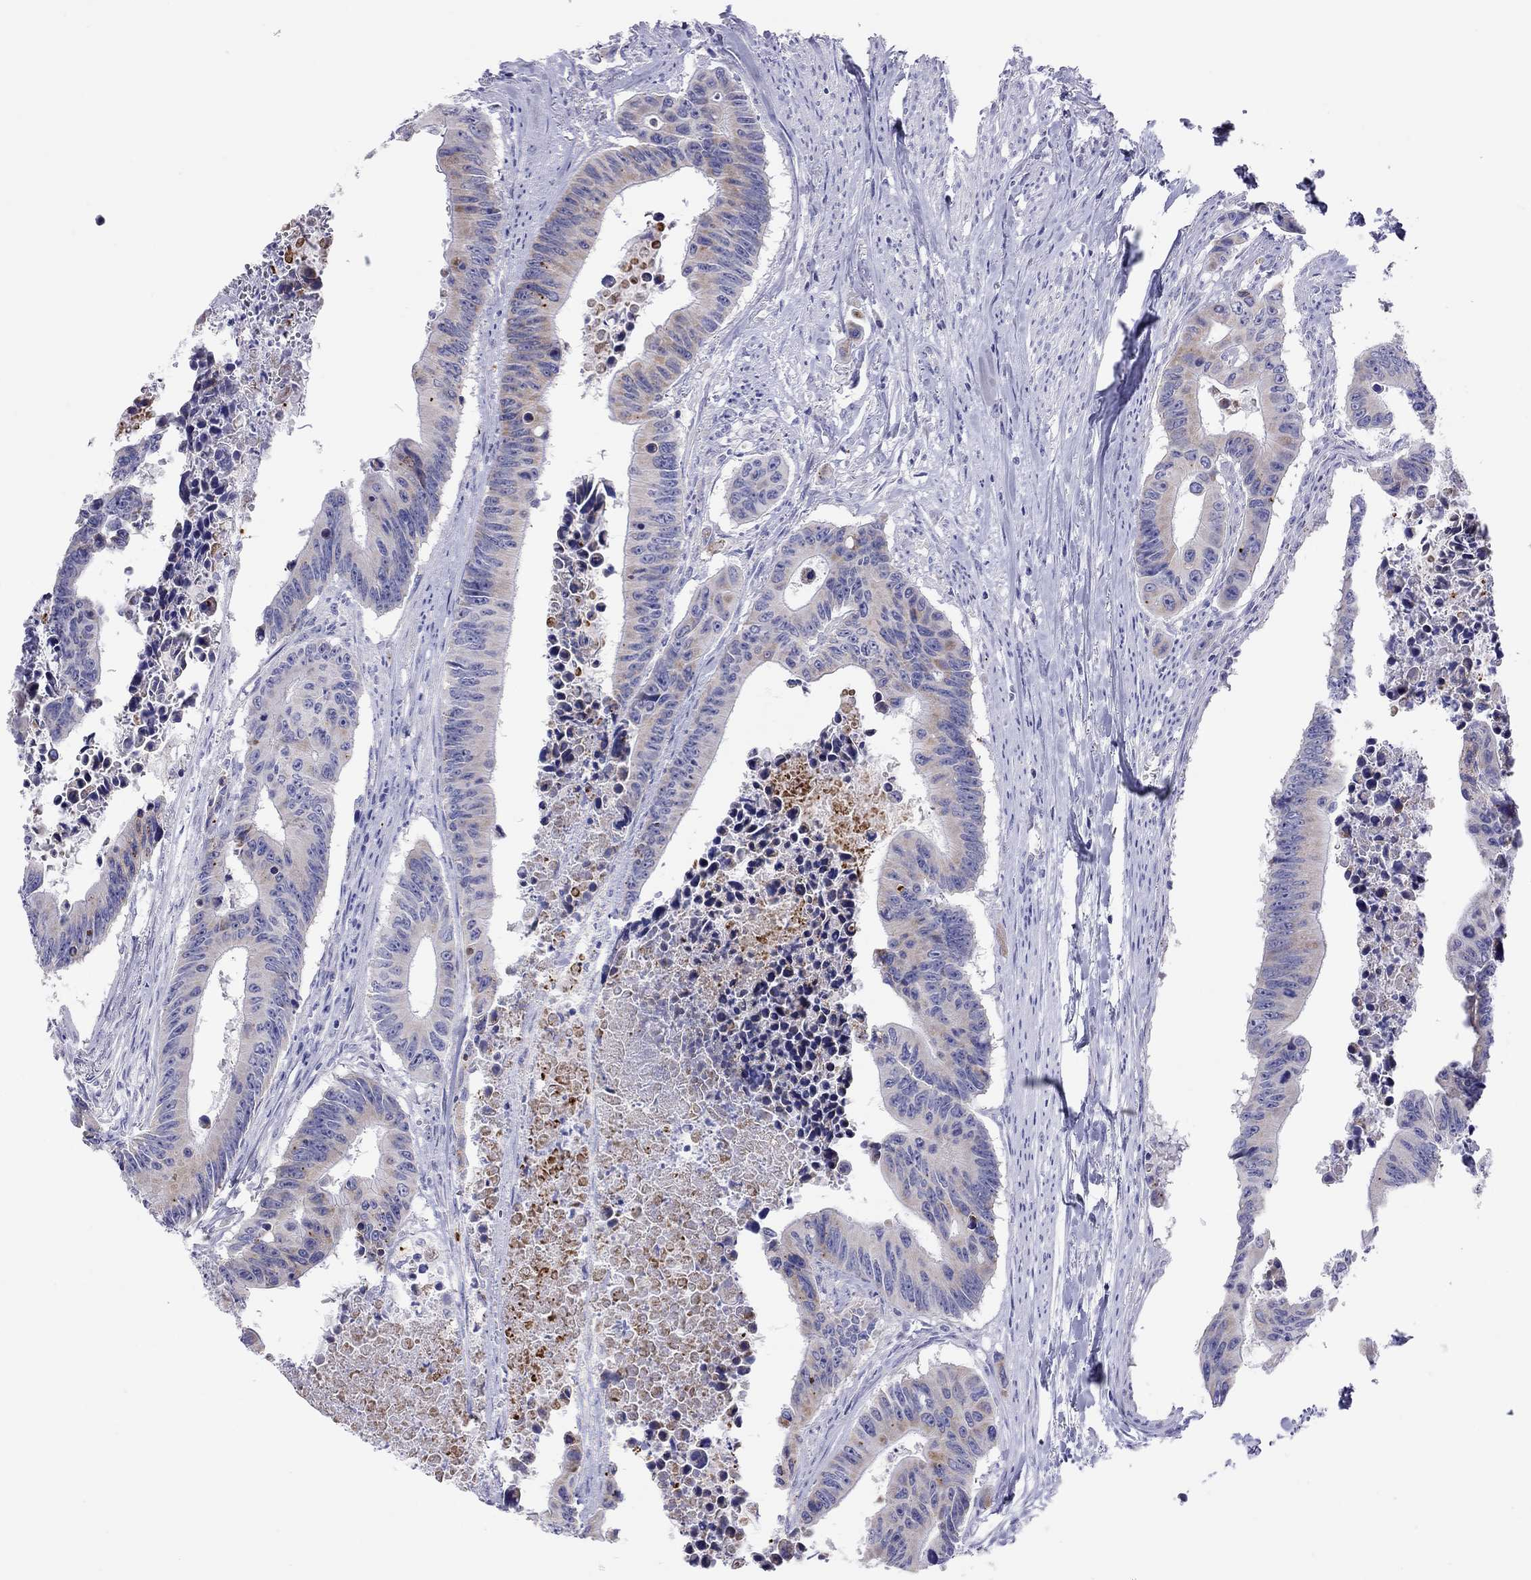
{"staining": {"intensity": "negative", "quantity": "none", "location": "none"}, "tissue": "colorectal cancer", "cell_type": "Tumor cells", "image_type": "cancer", "snomed": [{"axis": "morphology", "description": "Adenocarcinoma, NOS"}, {"axis": "topography", "description": "Colon"}], "caption": "Immunohistochemical staining of human colorectal cancer reveals no significant positivity in tumor cells. (Brightfield microscopy of DAB (3,3'-diaminobenzidine) immunohistochemistry at high magnification).", "gene": "COL9A1", "patient": {"sex": "female", "age": 87}}